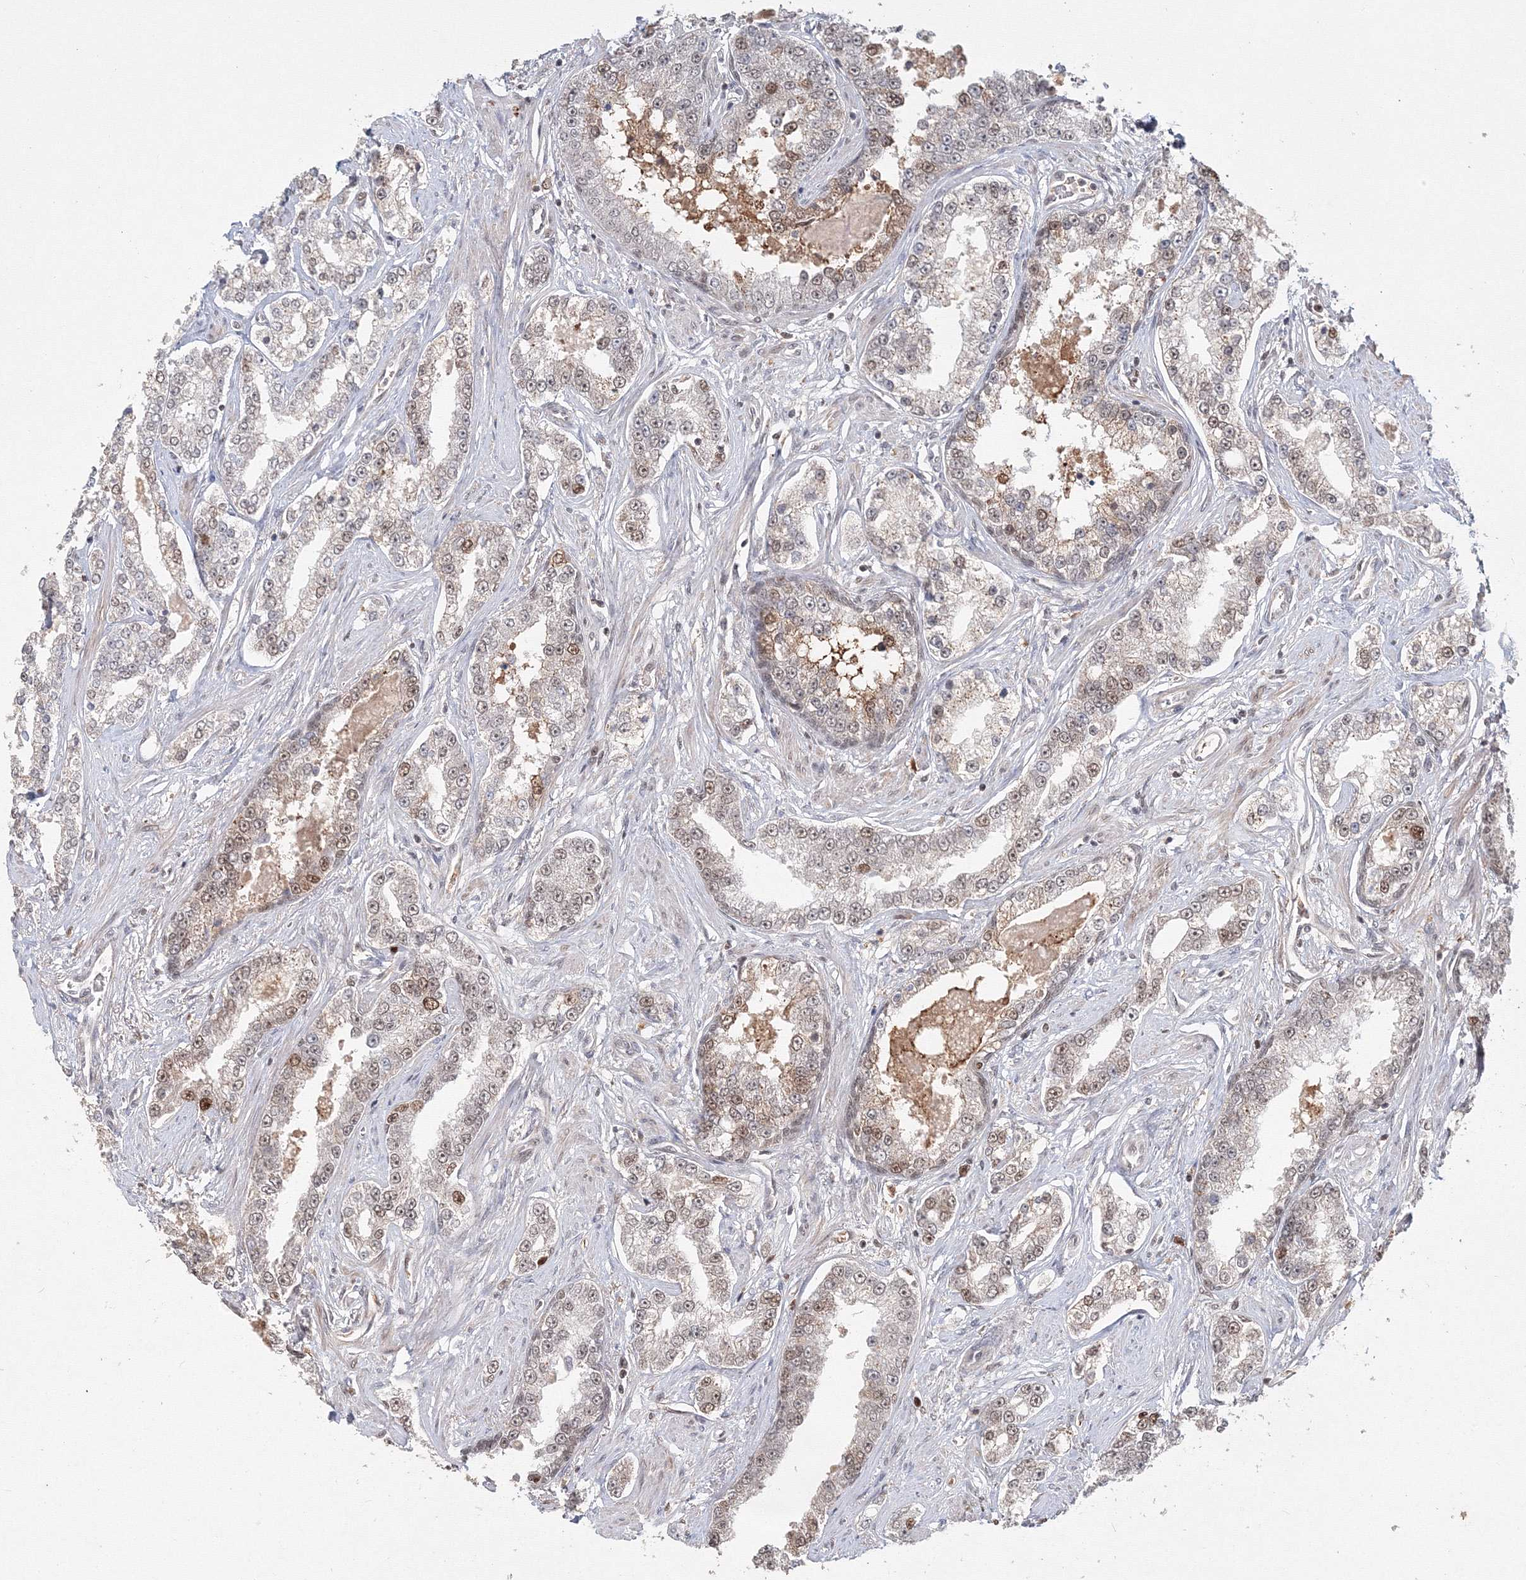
{"staining": {"intensity": "moderate", "quantity": "<25%", "location": "nuclear"}, "tissue": "prostate cancer", "cell_type": "Tumor cells", "image_type": "cancer", "snomed": [{"axis": "morphology", "description": "Normal tissue, NOS"}, {"axis": "morphology", "description": "Adenocarcinoma, High grade"}, {"axis": "topography", "description": "Prostate"}], "caption": "Tumor cells demonstrate moderate nuclear staining in about <25% of cells in prostate cancer.", "gene": "IWS1", "patient": {"sex": "male", "age": 83}}